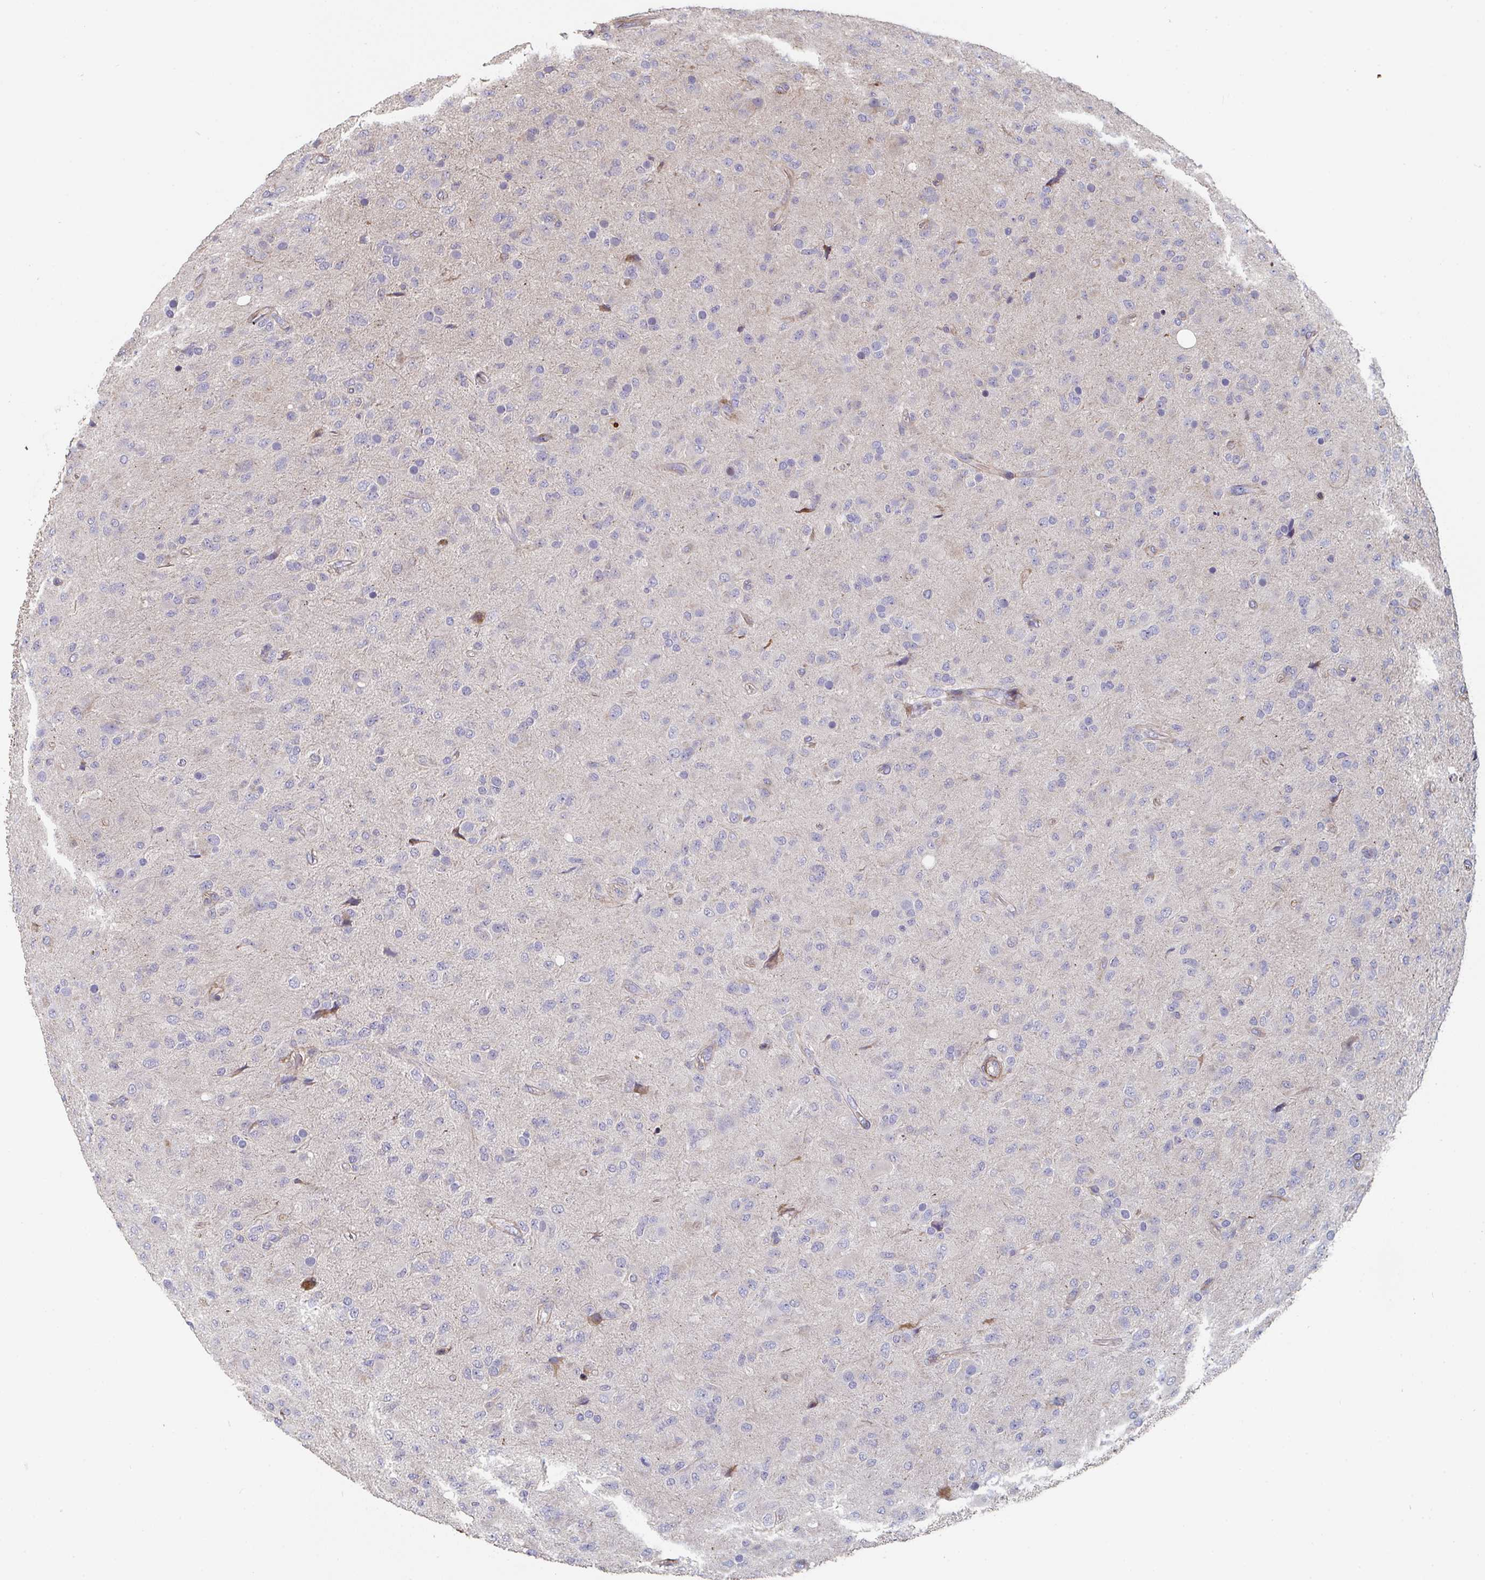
{"staining": {"intensity": "negative", "quantity": "none", "location": "none"}, "tissue": "glioma", "cell_type": "Tumor cells", "image_type": "cancer", "snomed": [{"axis": "morphology", "description": "Glioma, malignant, Low grade"}, {"axis": "topography", "description": "Brain"}], "caption": "Malignant low-grade glioma was stained to show a protein in brown. There is no significant expression in tumor cells.", "gene": "FZD2", "patient": {"sex": "male", "age": 65}}